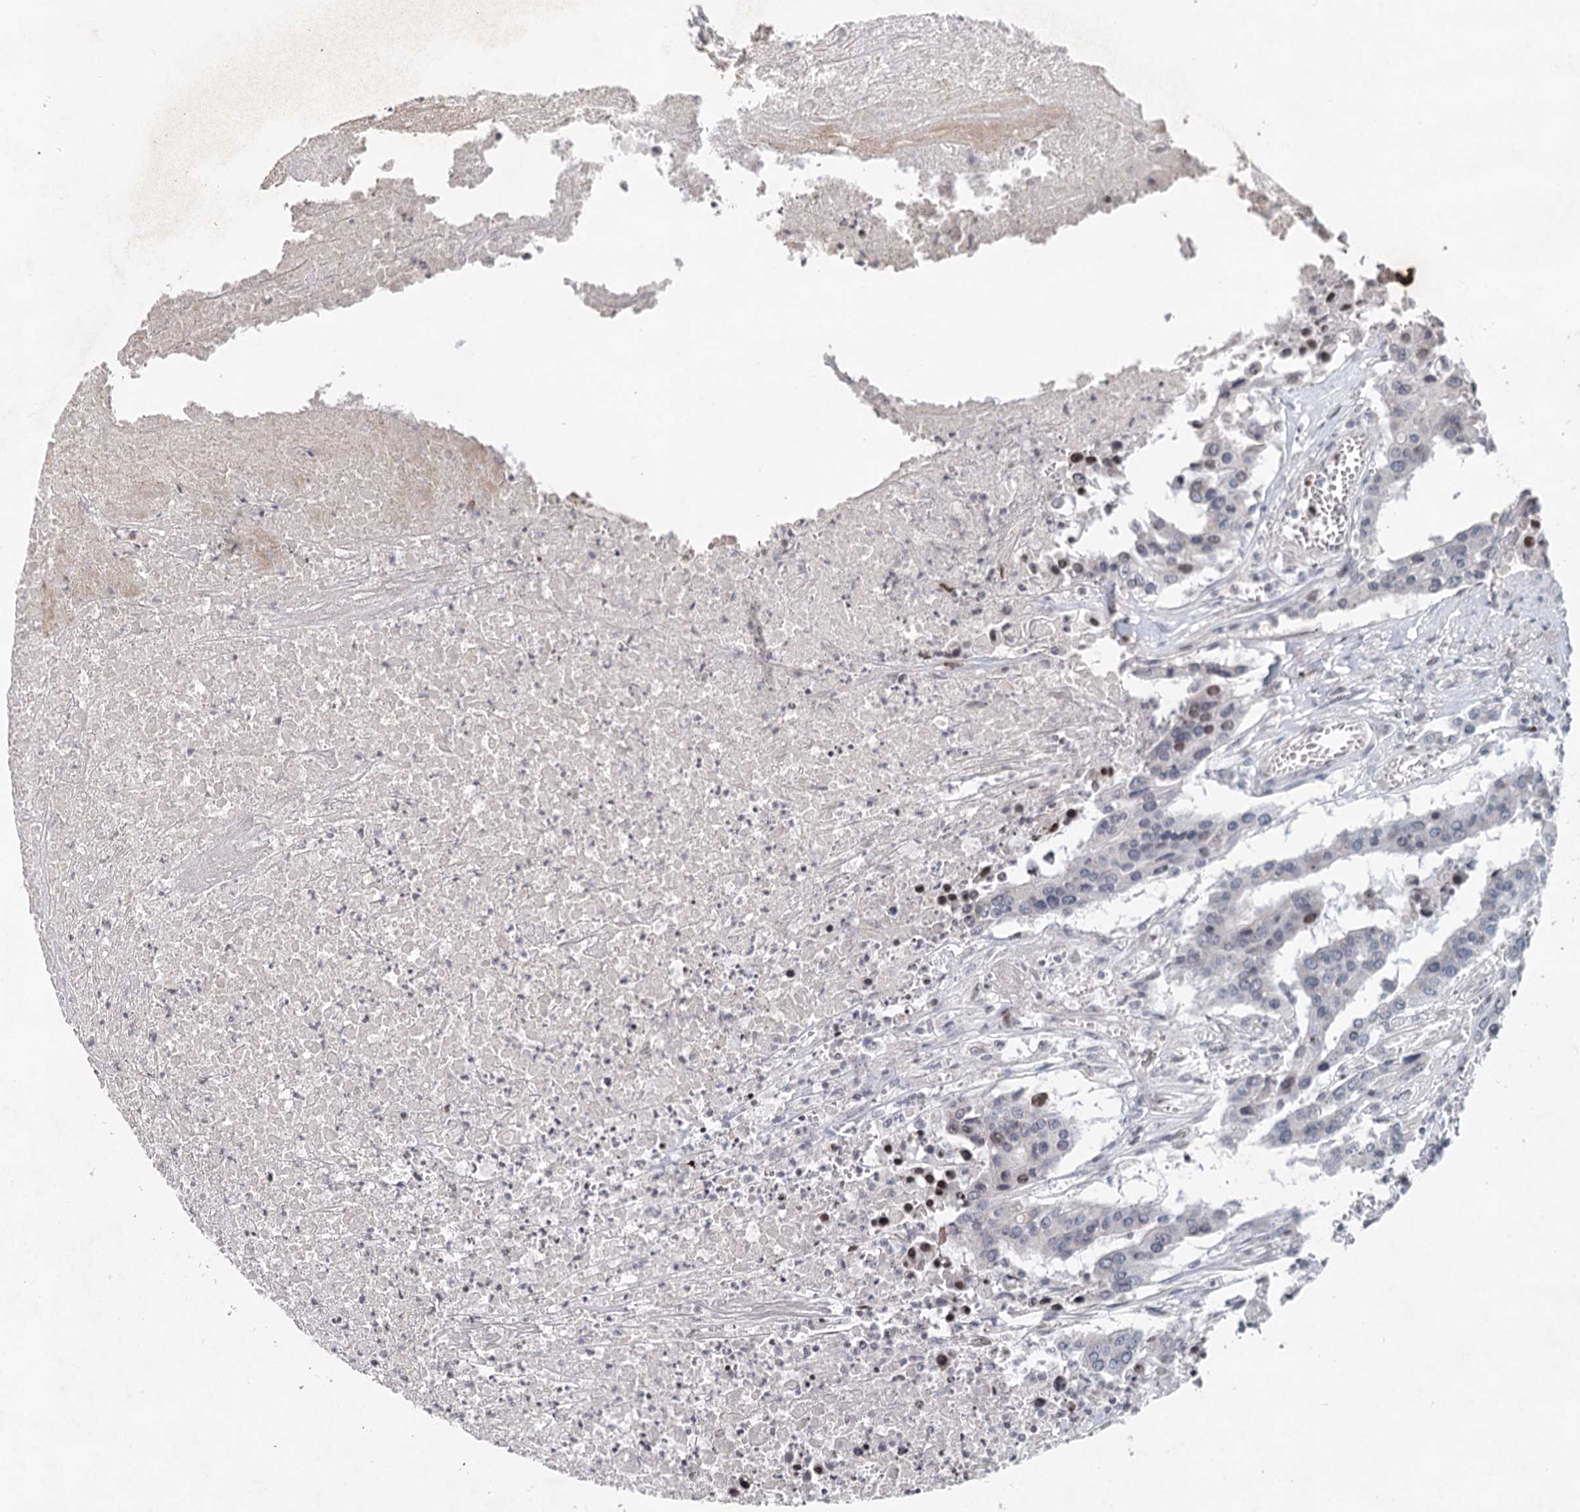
{"staining": {"intensity": "weak", "quantity": "<25%", "location": "nuclear"}, "tissue": "colorectal cancer", "cell_type": "Tumor cells", "image_type": "cancer", "snomed": [{"axis": "morphology", "description": "Adenocarcinoma, NOS"}, {"axis": "topography", "description": "Colon"}], "caption": "IHC histopathology image of neoplastic tissue: colorectal cancer stained with DAB (3,3'-diaminobenzidine) shows no significant protein positivity in tumor cells.", "gene": "FRMD4A", "patient": {"sex": "male", "age": 77}}